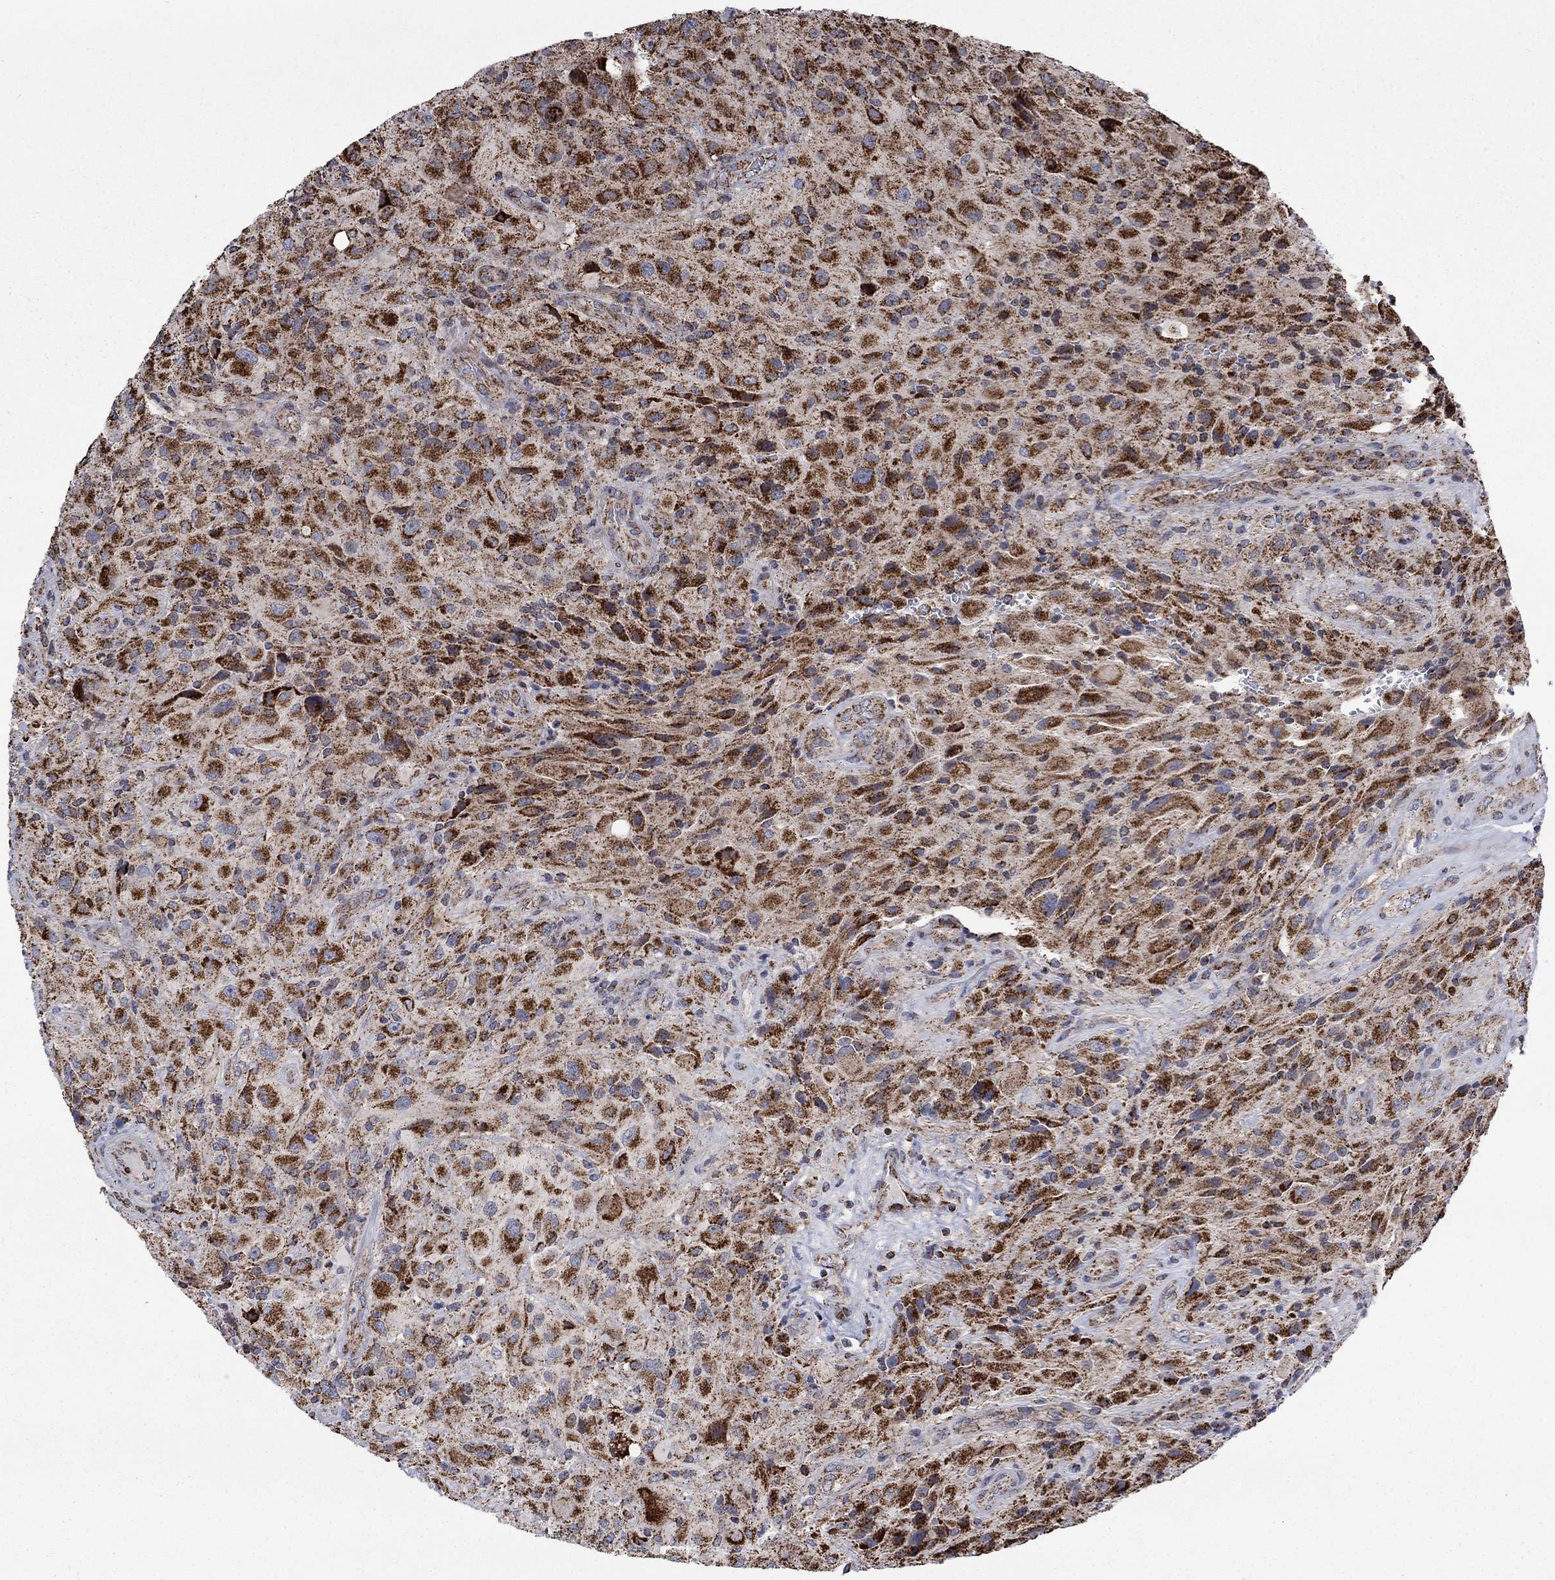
{"staining": {"intensity": "strong", "quantity": ">75%", "location": "cytoplasmic/membranous"}, "tissue": "glioma", "cell_type": "Tumor cells", "image_type": "cancer", "snomed": [{"axis": "morphology", "description": "Glioma, malignant, High grade"}, {"axis": "topography", "description": "Cerebral cortex"}], "caption": "High-grade glioma (malignant) was stained to show a protein in brown. There is high levels of strong cytoplasmic/membranous expression in approximately >75% of tumor cells.", "gene": "MOAP1", "patient": {"sex": "male", "age": 35}}